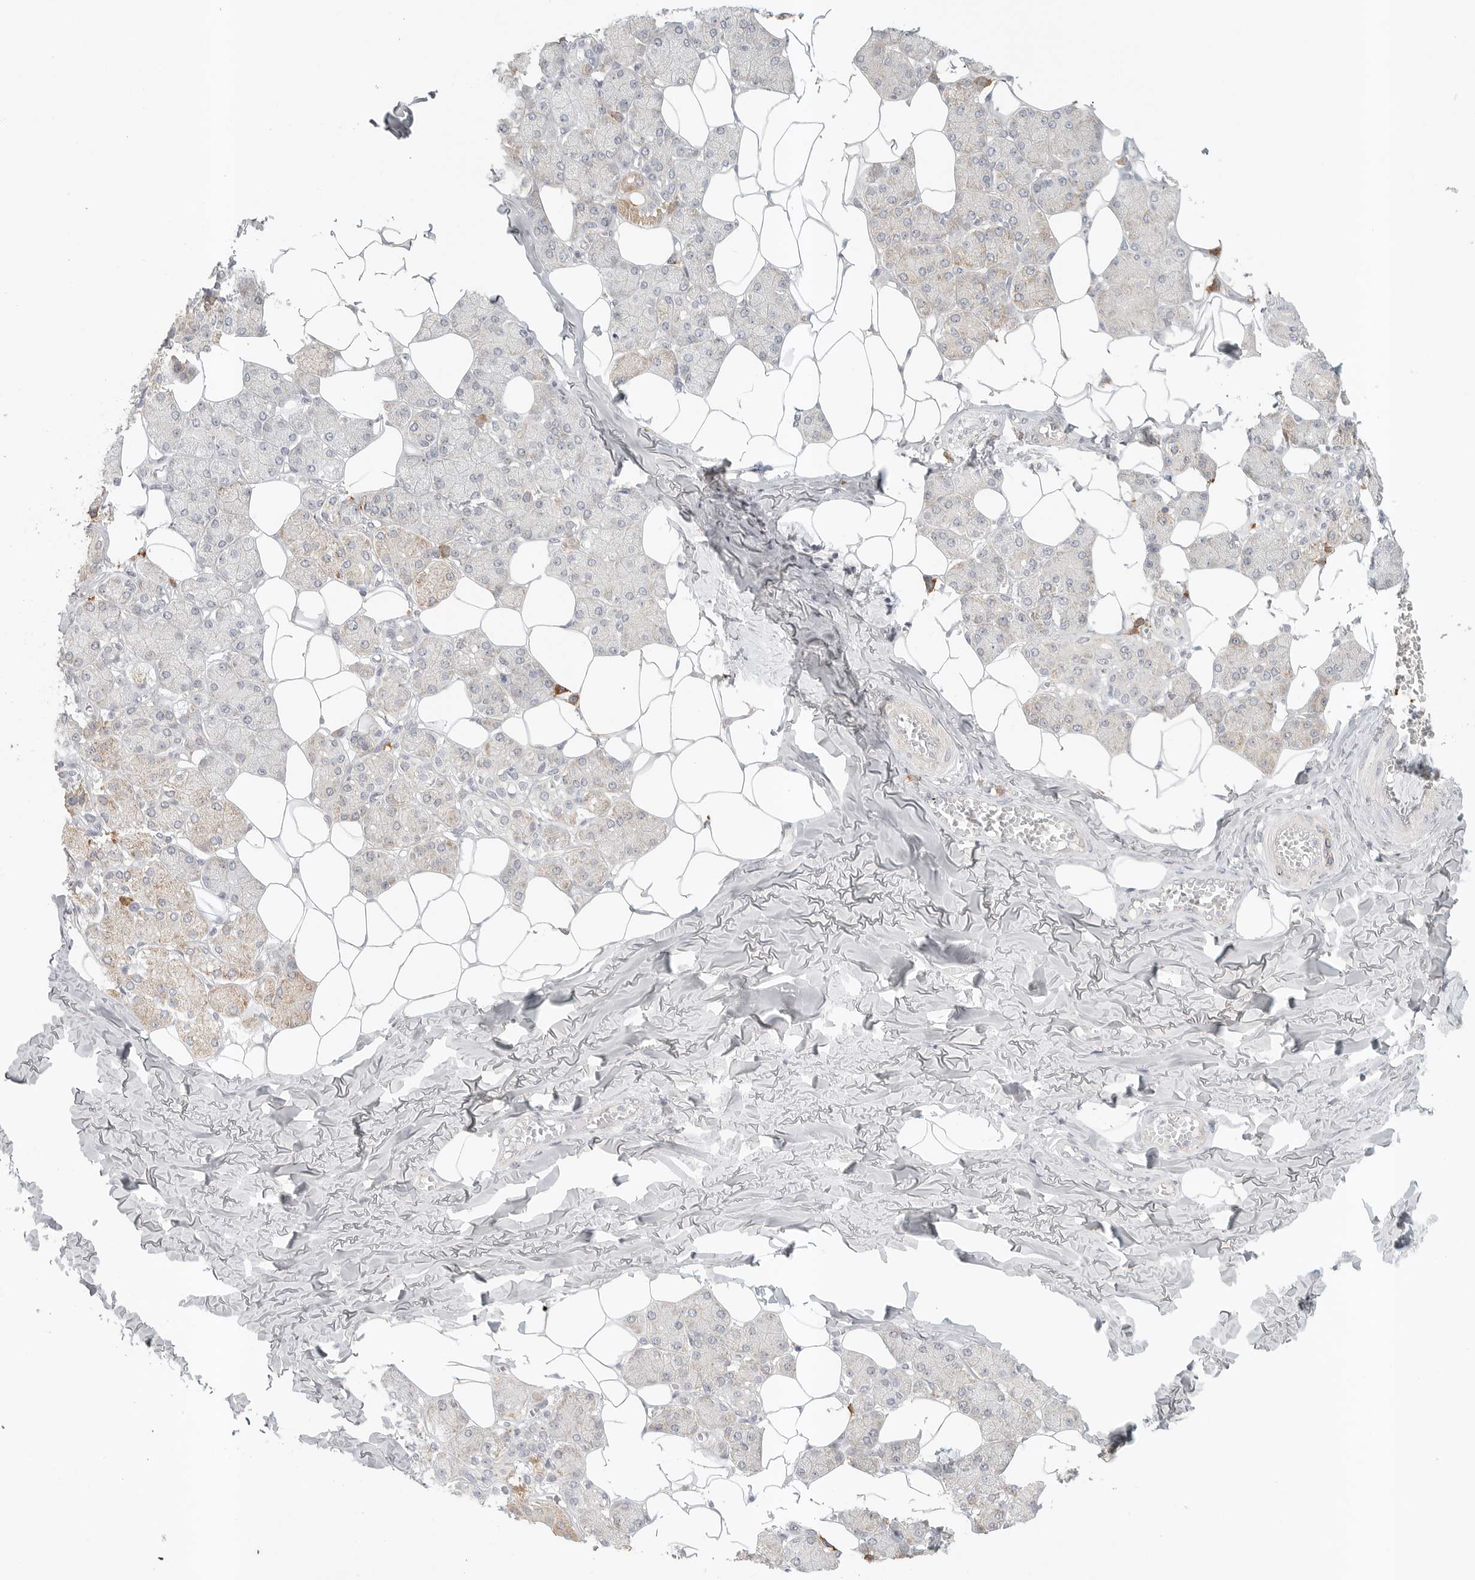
{"staining": {"intensity": "weak", "quantity": "25%-75%", "location": "cytoplasmic/membranous"}, "tissue": "salivary gland", "cell_type": "Glandular cells", "image_type": "normal", "snomed": [{"axis": "morphology", "description": "Normal tissue, NOS"}, {"axis": "topography", "description": "Salivary gland"}], "caption": "The immunohistochemical stain shows weak cytoplasmic/membranous staining in glandular cells of unremarkable salivary gland.", "gene": "SLC25A36", "patient": {"sex": "female", "age": 33}}